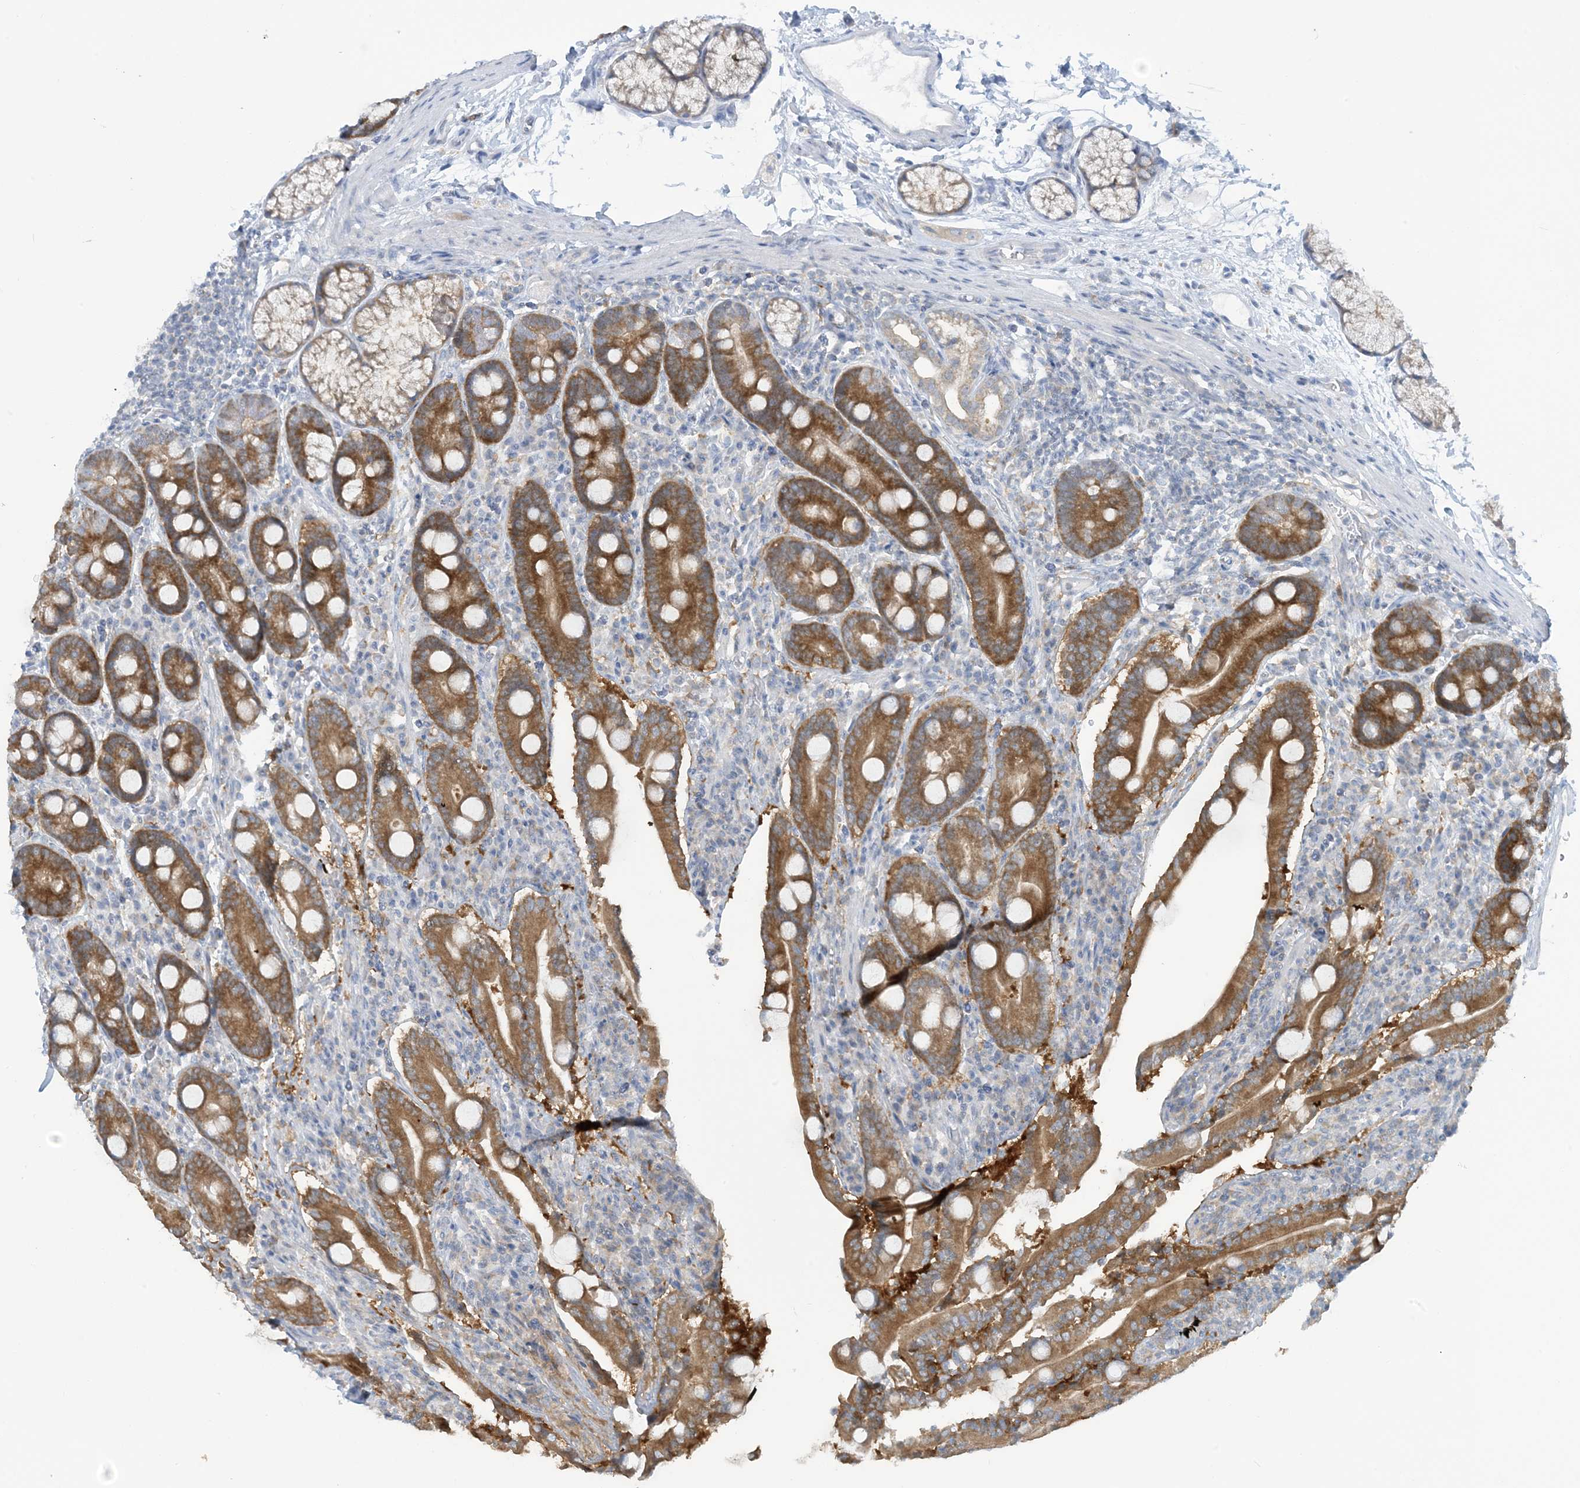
{"staining": {"intensity": "moderate", "quantity": ">75%", "location": "cytoplasmic/membranous"}, "tissue": "duodenum", "cell_type": "Glandular cells", "image_type": "normal", "snomed": [{"axis": "morphology", "description": "Normal tissue, NOS"}, {"axis": "topography", "description": "Duodenum"}], "caption": "An image of duodenum stained for a protein demonstrates moderate cytoplasmic/membranous brown staining in glandular cells.", "gene": "MRPS18A", "patient": {"sex": "male", "age": 35}}